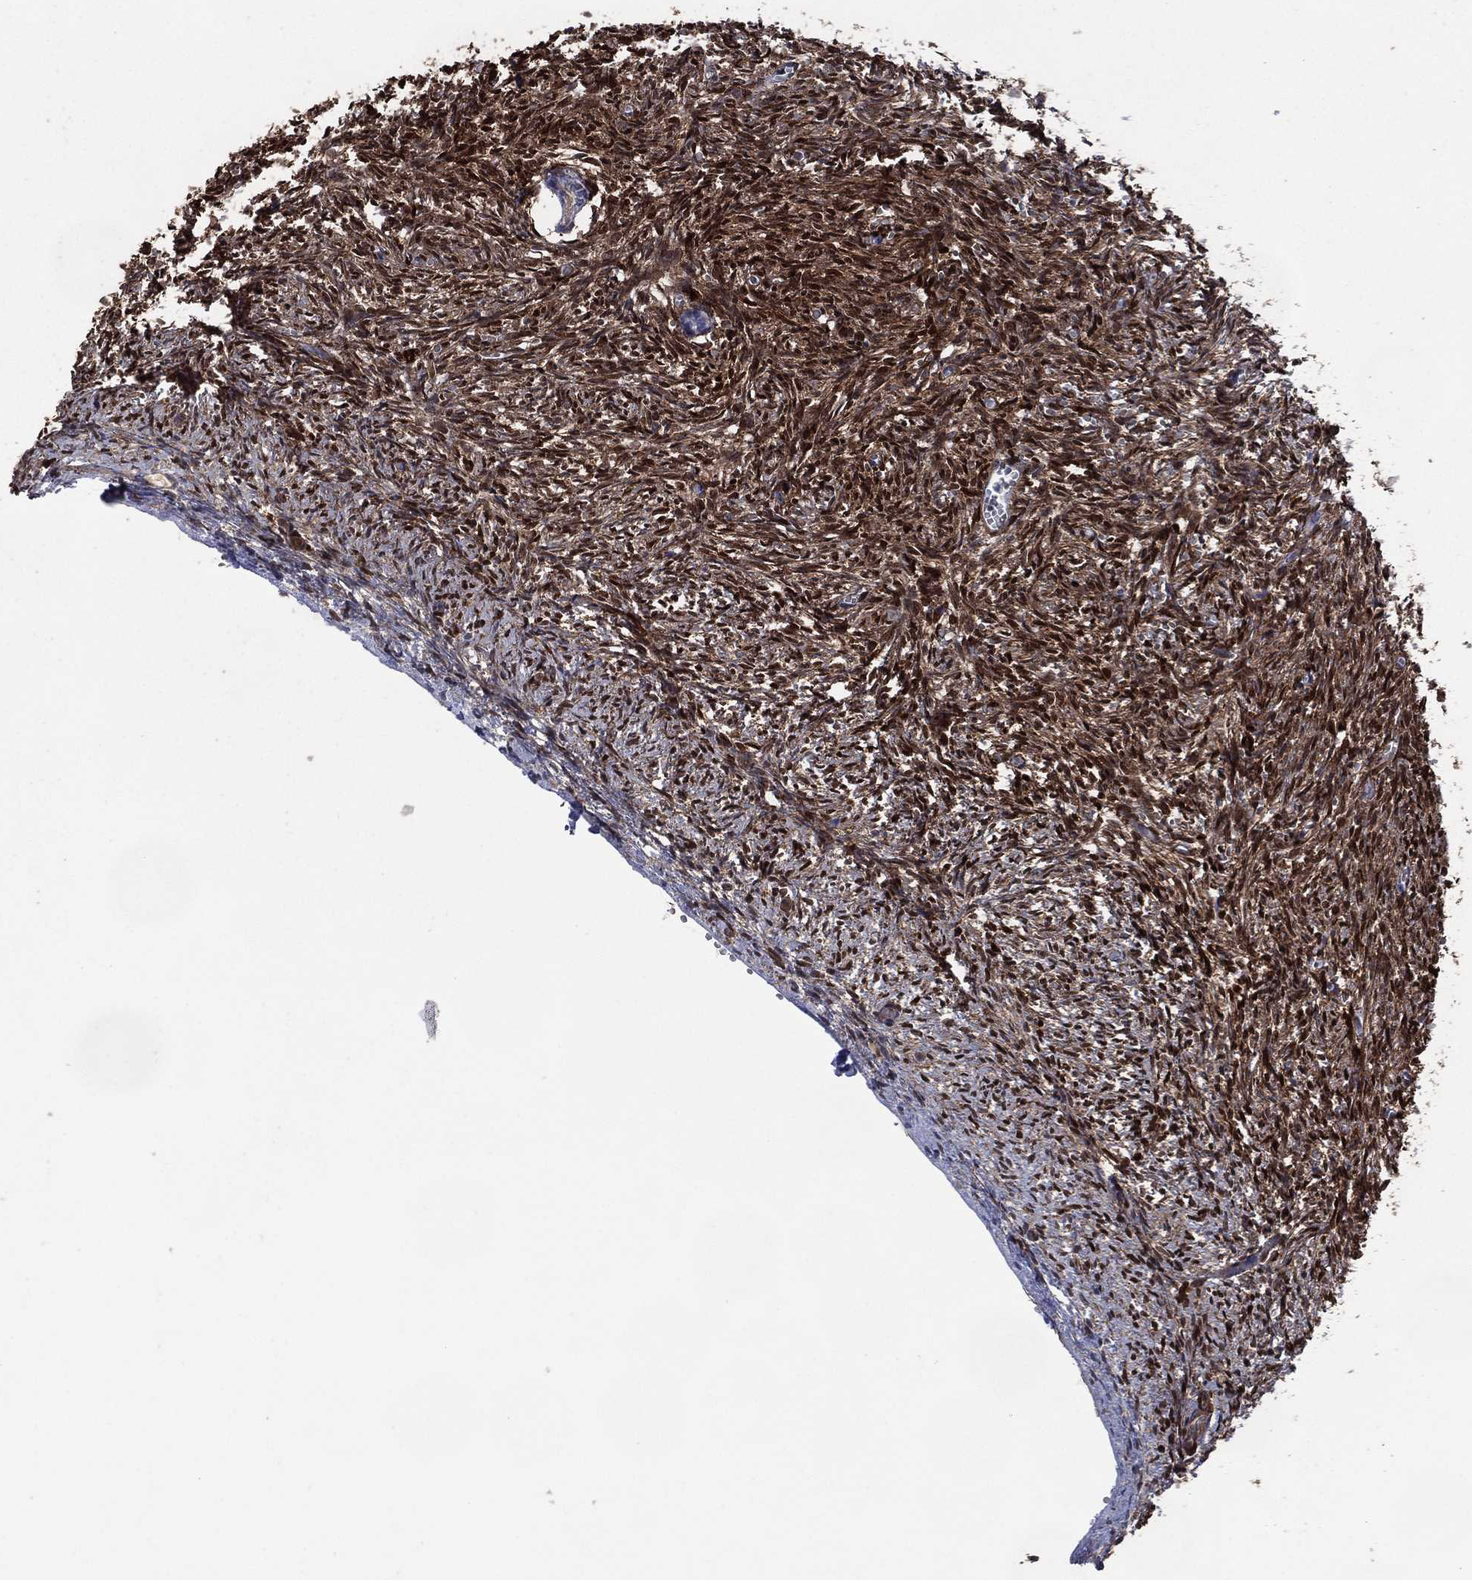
{"staining": {"intensity": "strong", "quantity": "<25%", "location": "cytoplasmic/membranous,nuclear"}, "tissue": "ovary", "cell_type": "Ovarian stroma cells", "image_type": "normal", "snomed": [{"axis": "morphology", "description": "Normal tissue, NOS"}, {"axis": "topography", "description": "Ovary"}], "caption": "Protein expression by IHC displays strong cytoplasmic/membranous,nuclear staining in approximately <25% of ovarian stroma cells in benign ovary.", "gene": "AK1", "patient": {"sex": "female", "age": 43}}